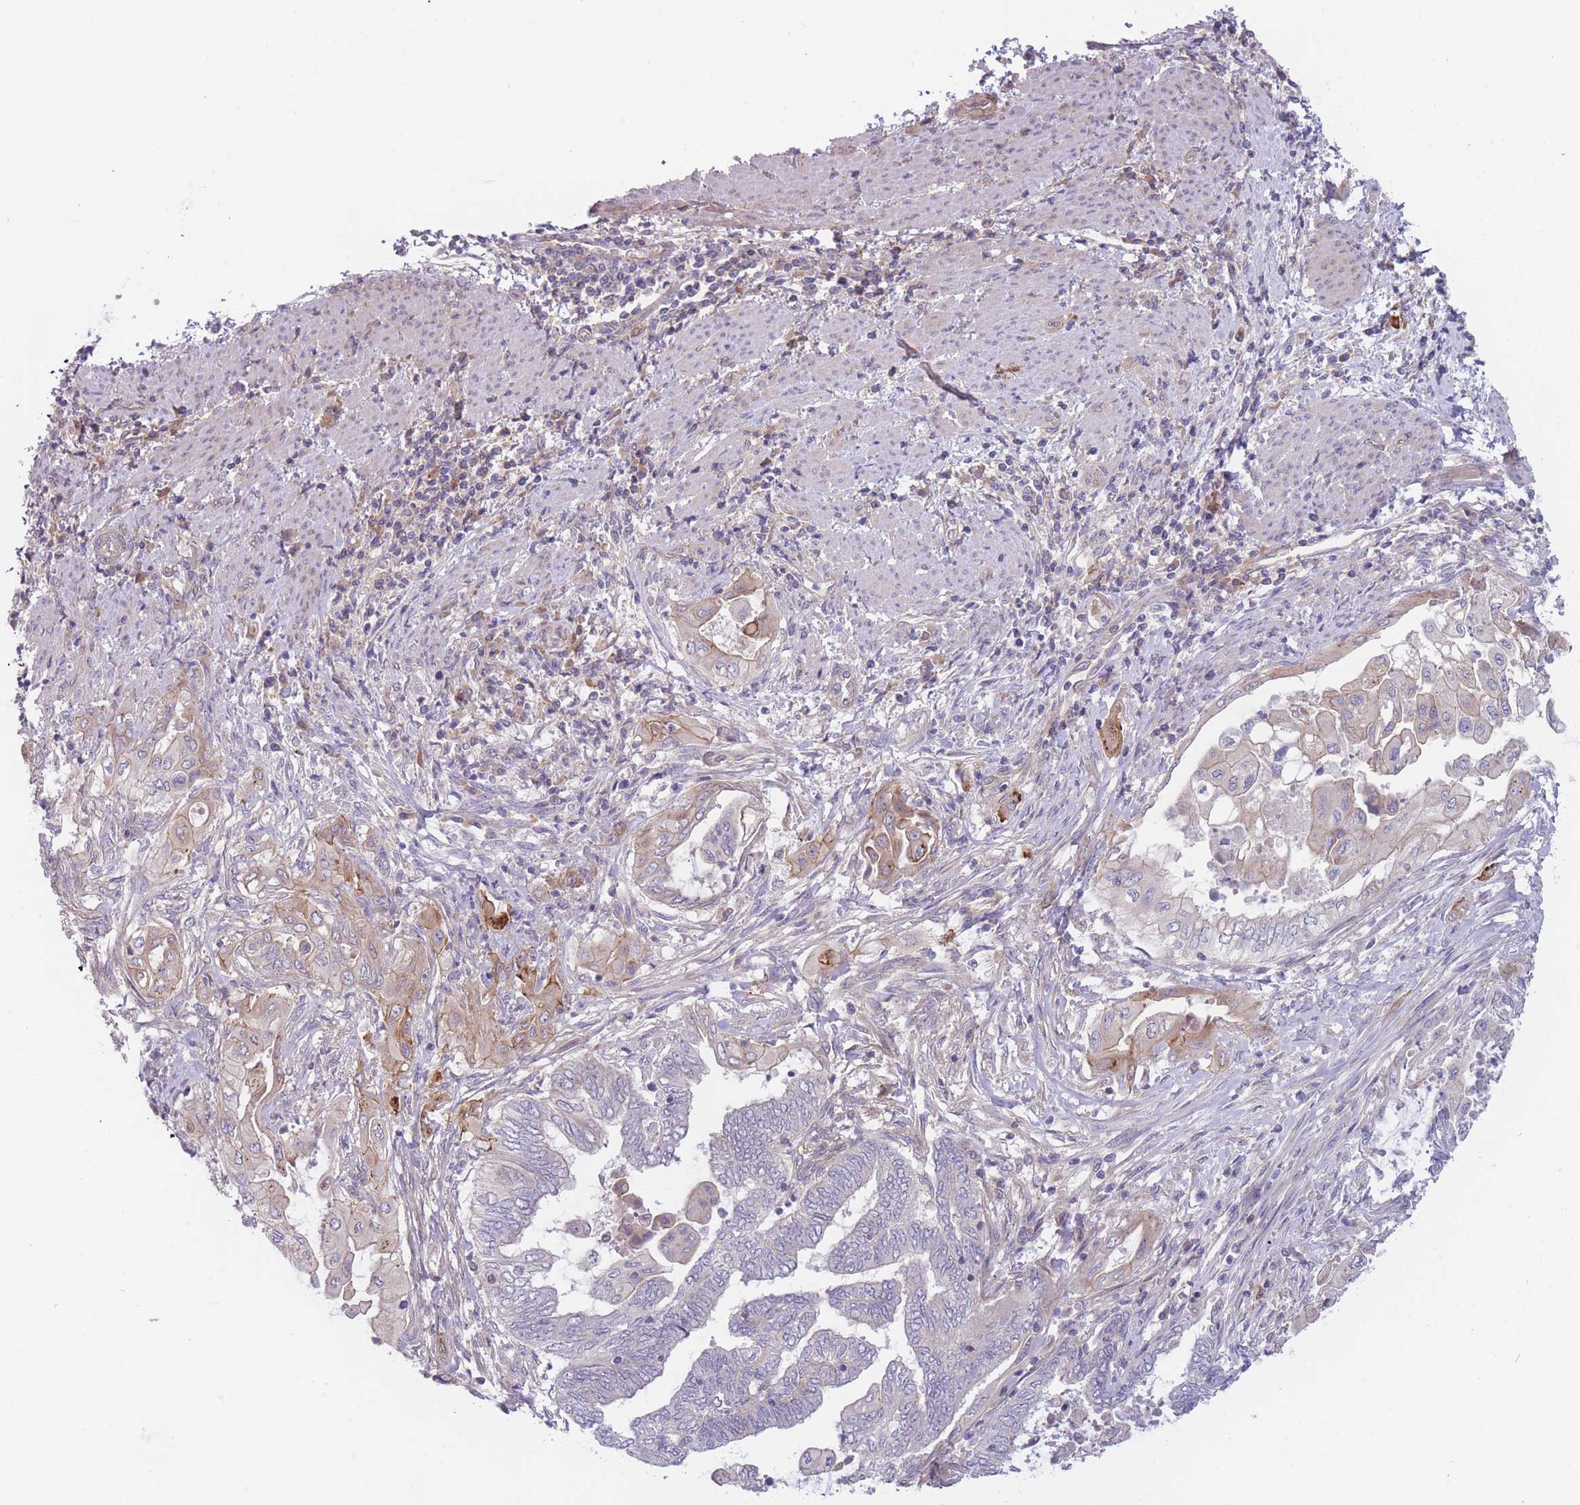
{"staining": {"intensity": "moderate", "quantity": "<25%", "location": "cytoplasmic/membranous"}, "tissue": "endometrial cancer", "cell_type": "Tumor cells", "image_type": "cancer", "snomed": [{"axis": "morphology", "description": "Adenocarcinoma, NOS"}, {"axis": "topography", "description": "Uterus"}, {"axis": "topography", "description": "Endometrium"}], "caption": "Immunohistochemistry (IHC) photomicrograph of neoplastic tissue: human endometrial cancer (adenocarcinoma) stained using IHC shows low levels of moderate protein expression localized specifically in the cytoplasmic/membranous of tumor cells, appearing as a cytoplasmic/membranous brown color.", "gene": "WDR93", "patient": {"sex": "female", "age": 70}}